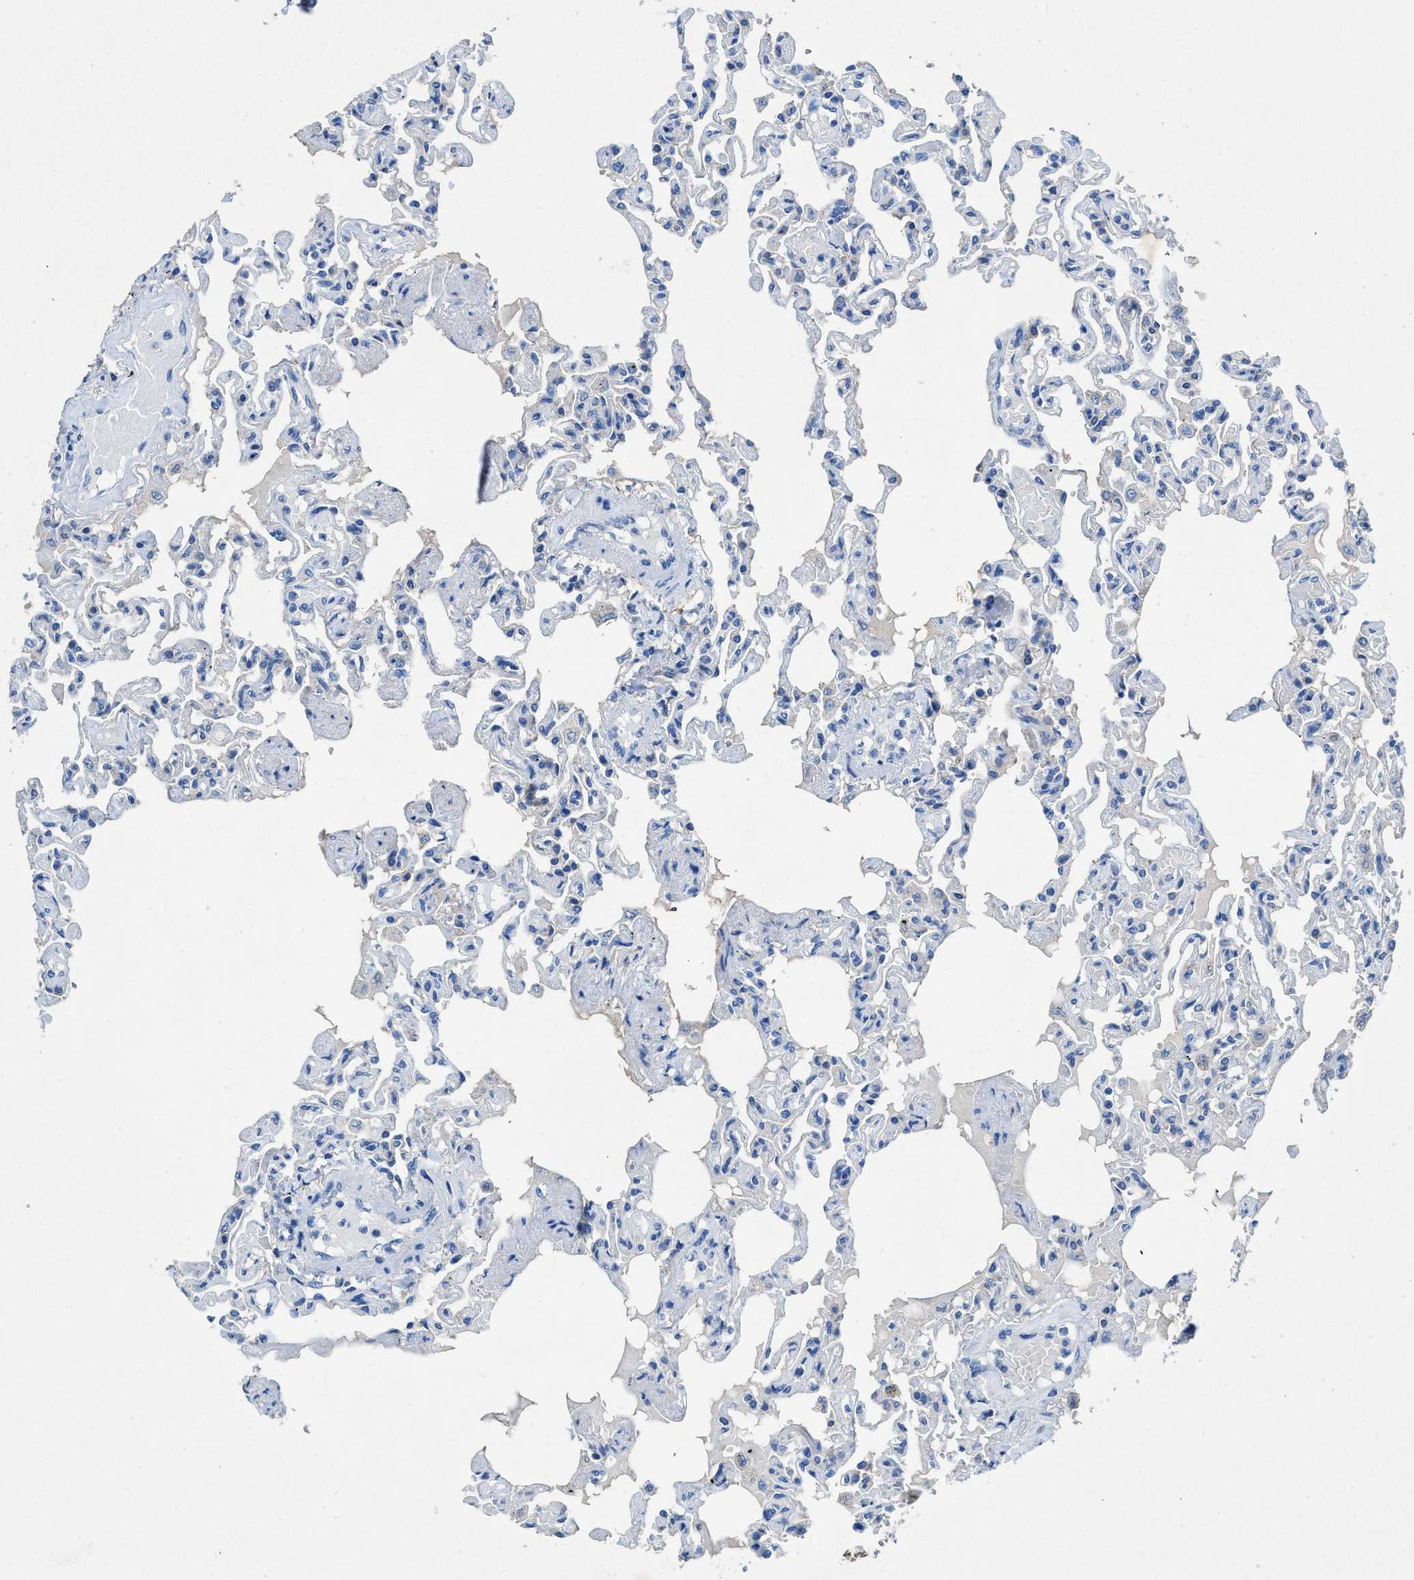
{"staining": {"intensity": "weak", "quantity": "<25%", "location": "cytoplasmic/membranous"}, "tissue": "lung", "cell_type": "Alveolar cells", "image_type": "normal", "snomed": [{"axis": "morphology", "description": "Normal tissue, NOS"}, {"axis": "topography", "description": "Lung"}], "caption": "IHC of normal lung reveals no positivity in alveolar cells. (DAB (3,3'-diaminobenzidine) immunohistochemistry with hematoxylin counter stain).", "gene": "PTGFRN", "patient": {"sex": "male", "age": 21}}